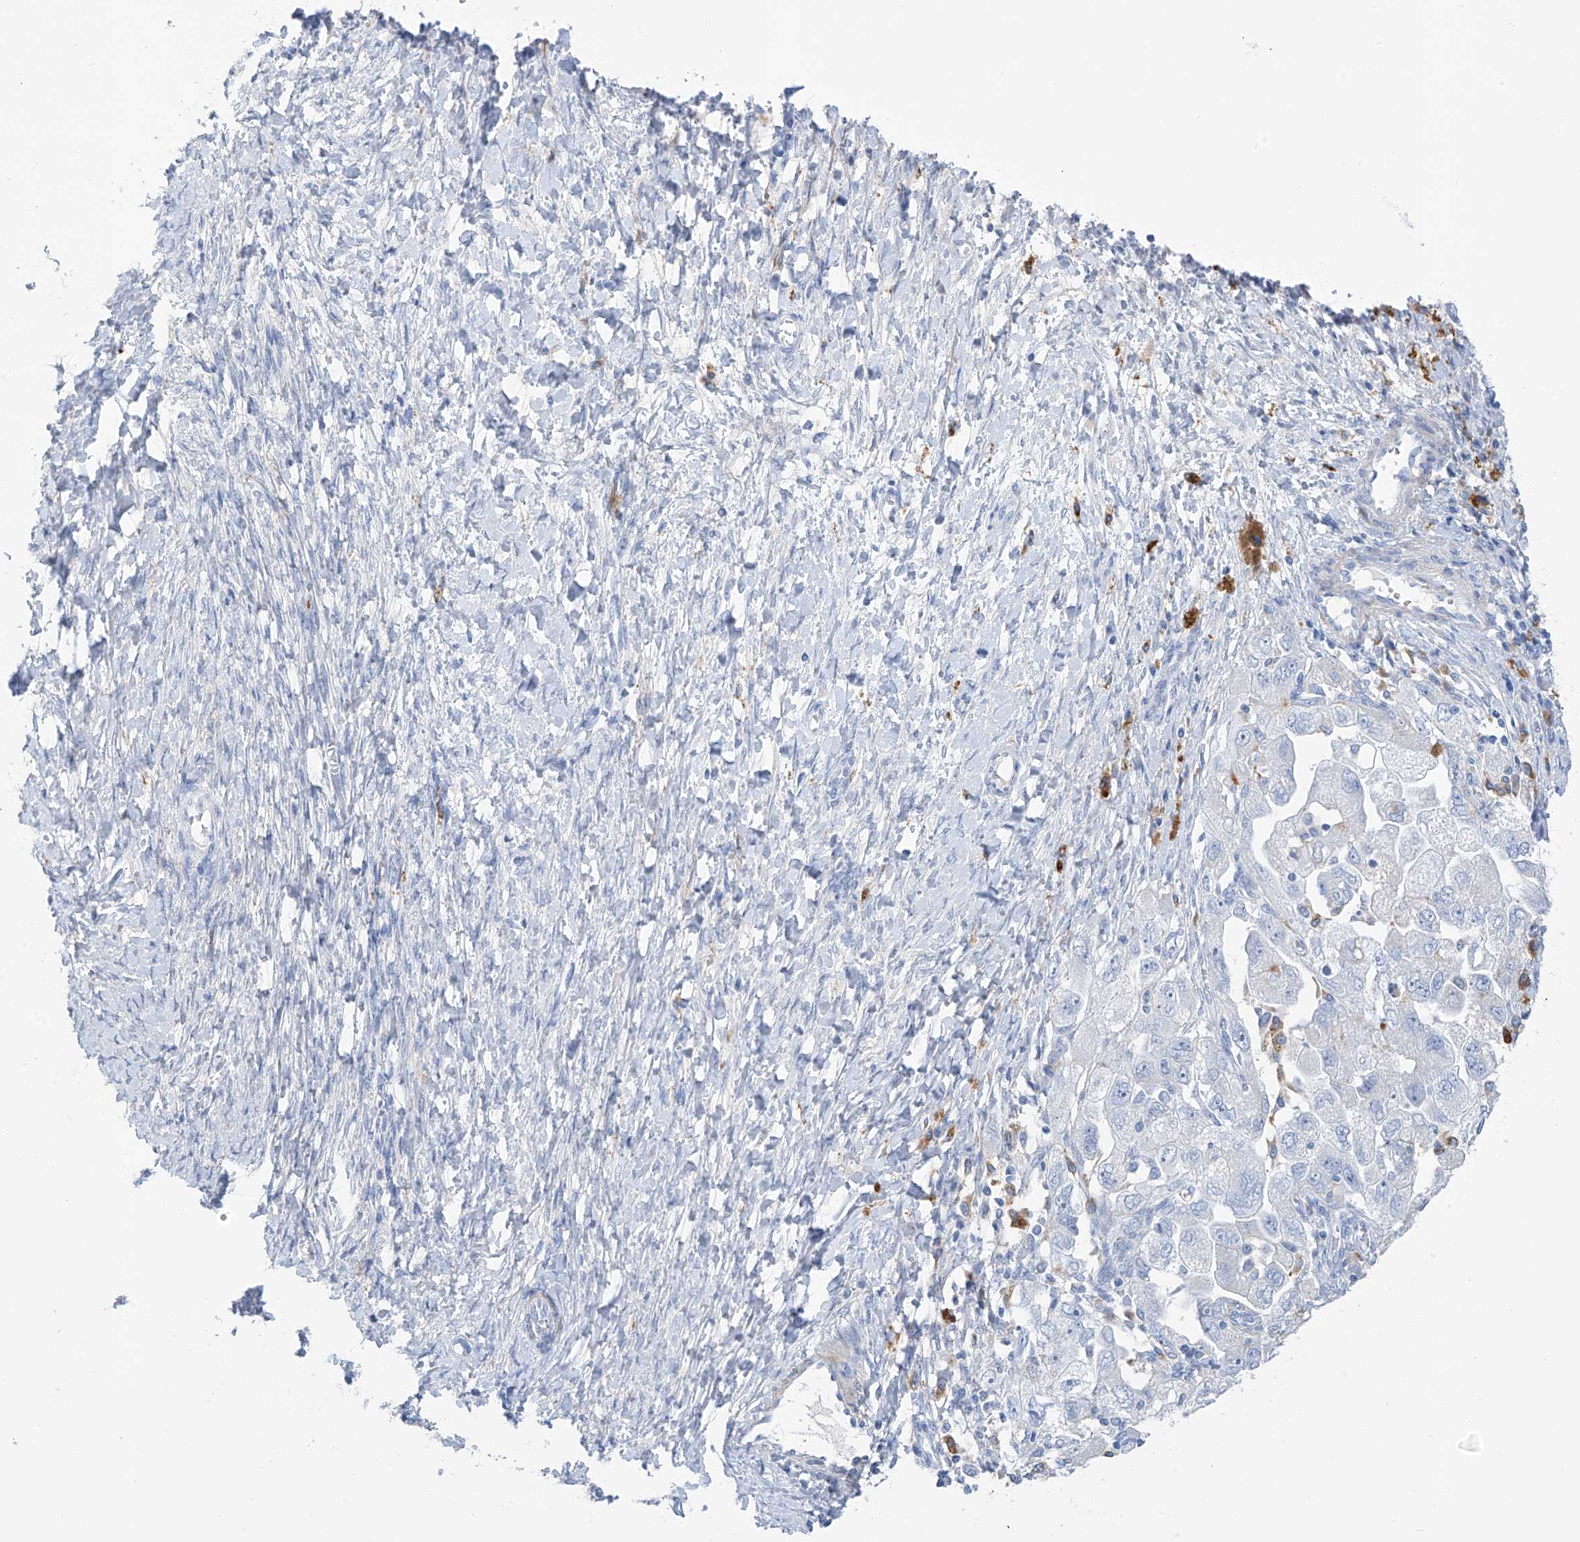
{"staining": {"intensity": "negative", "quantity": "none", "location": "none"}, "tissue": "ovarian cancer", "cell_type": "Tumor cells", "image_type": "cancer", "snomed": [{"axis": "morphology", "description": "Carcinoma, NOS"}, {"axis": "morphology", "description": "Cystadenocarcinoma, serous, NOS"}, {"axis": "topography", "description": "Ovary"}], "caption": "Tumor cells are negative for brown protein staining in ovarian cancer (carcinoma).", "gene": "GLMP", "patient": {"sex": "female", "age": 69}}